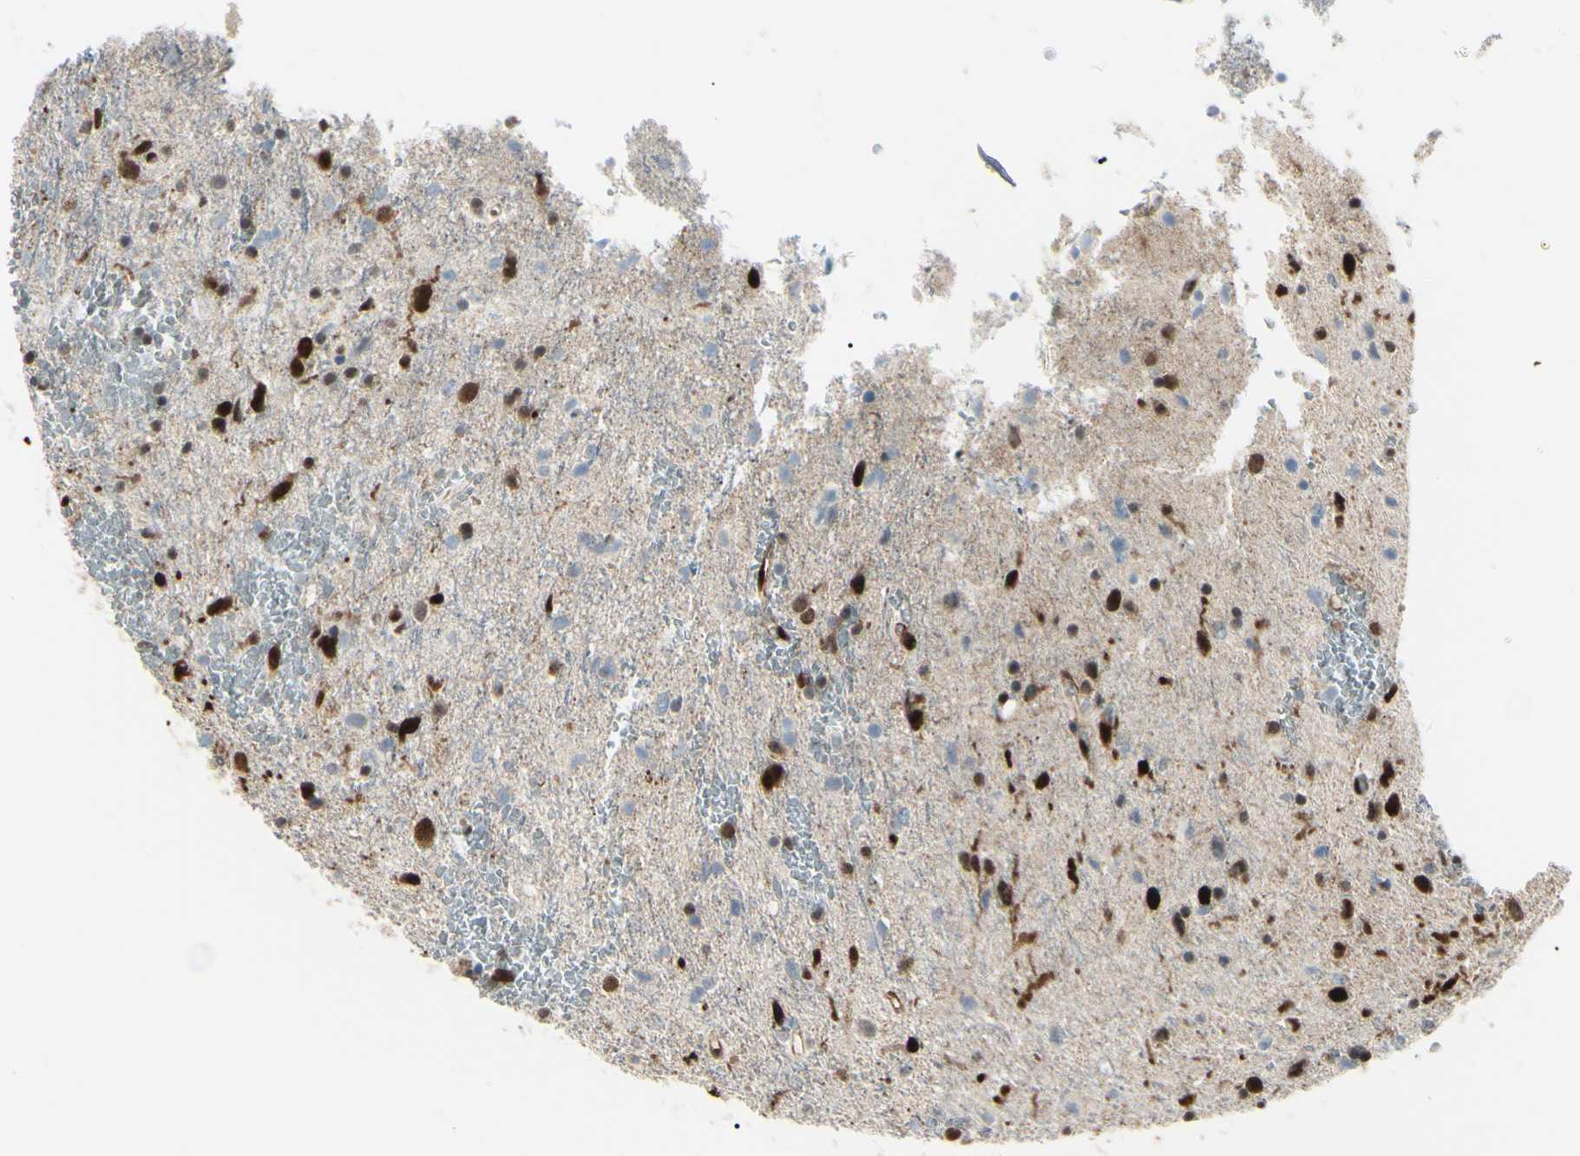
{"staining": {"intensity": "strong", "quantity": "25%-75%", "location": "nuclear"}, "tissue": "glioma", "cell_type": "Tumor cells", "image_type": "cancer", "snomed": [{"axis": "morphology", "description": "Glioma, malignant, Low grade"}, {"axis": "topography", "description": "Brain"}], "caption": "This micrograph displays immunohistochemistry (IHC) staining of malignant glioma (low-grade), with high strong nuclear positivity in approximately 25%-75% of tumor cells.", "gene": "PGK1", "patient": {"sex": "male", "age": 77}}